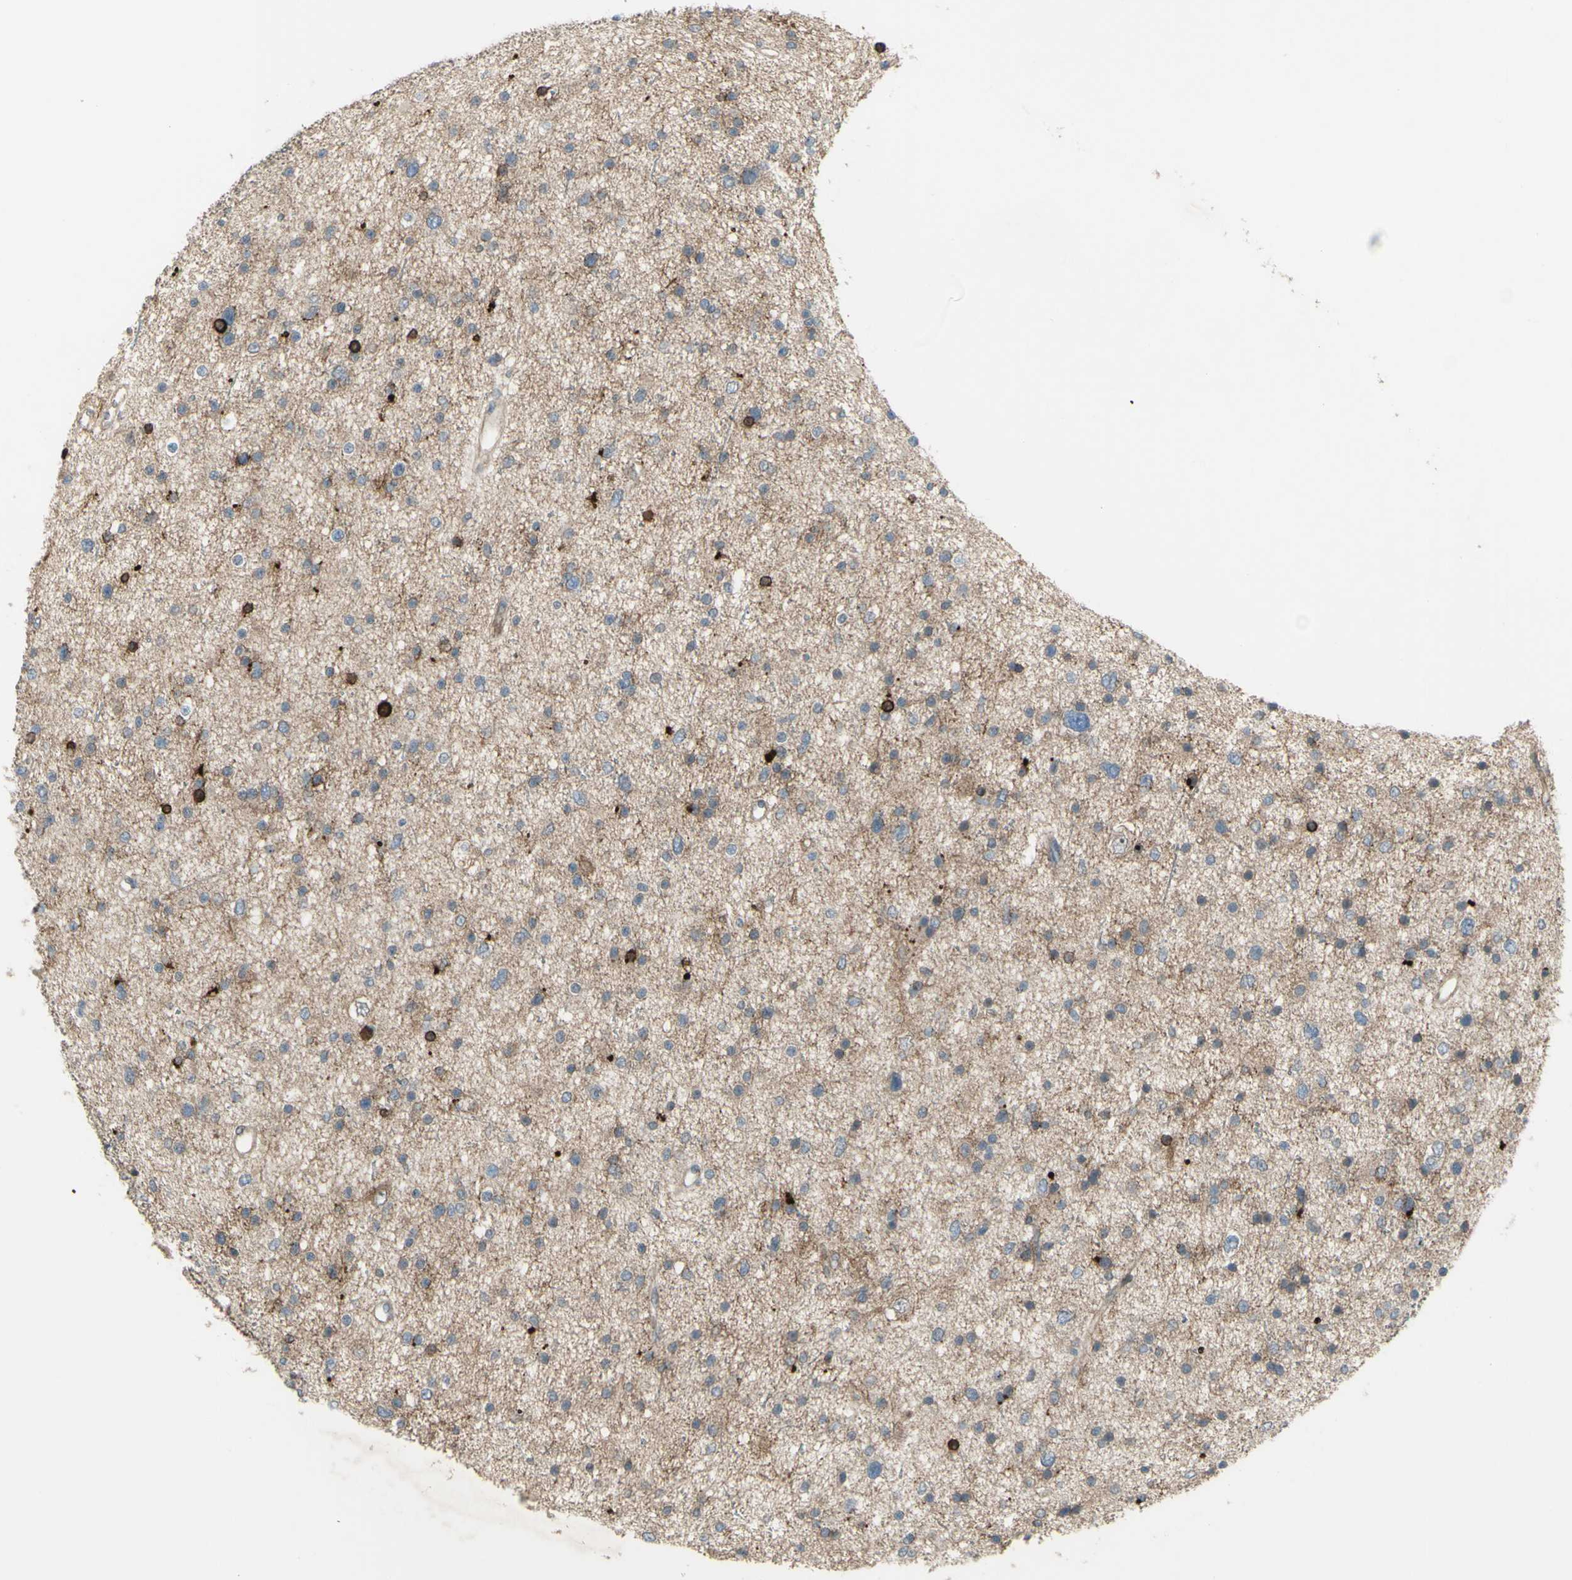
{"staining": {"intensity": "strong", "quantity": "<25%", "location": "cytoplasmic/membranous,nuclear"}, "tissue": "glioma", "cell_type": "Tumor cells", "image_type": "cancer", "snomed": [{"axis": "morphology", "description": "Glioma, malignant, Low grade"}, {"axis": "topography", "description": "Brain"}], "caption": "Glioma stained with immunohistochemistry reveals strong cytoplasmic/membranous and nuclear staining in approximately <25% of tumor cells. The protein of interest is shown in brown color, while the nuclei are stained blue.", "gene": "GRAMD1B", "patient": {"sex": "female", "age": 37}}